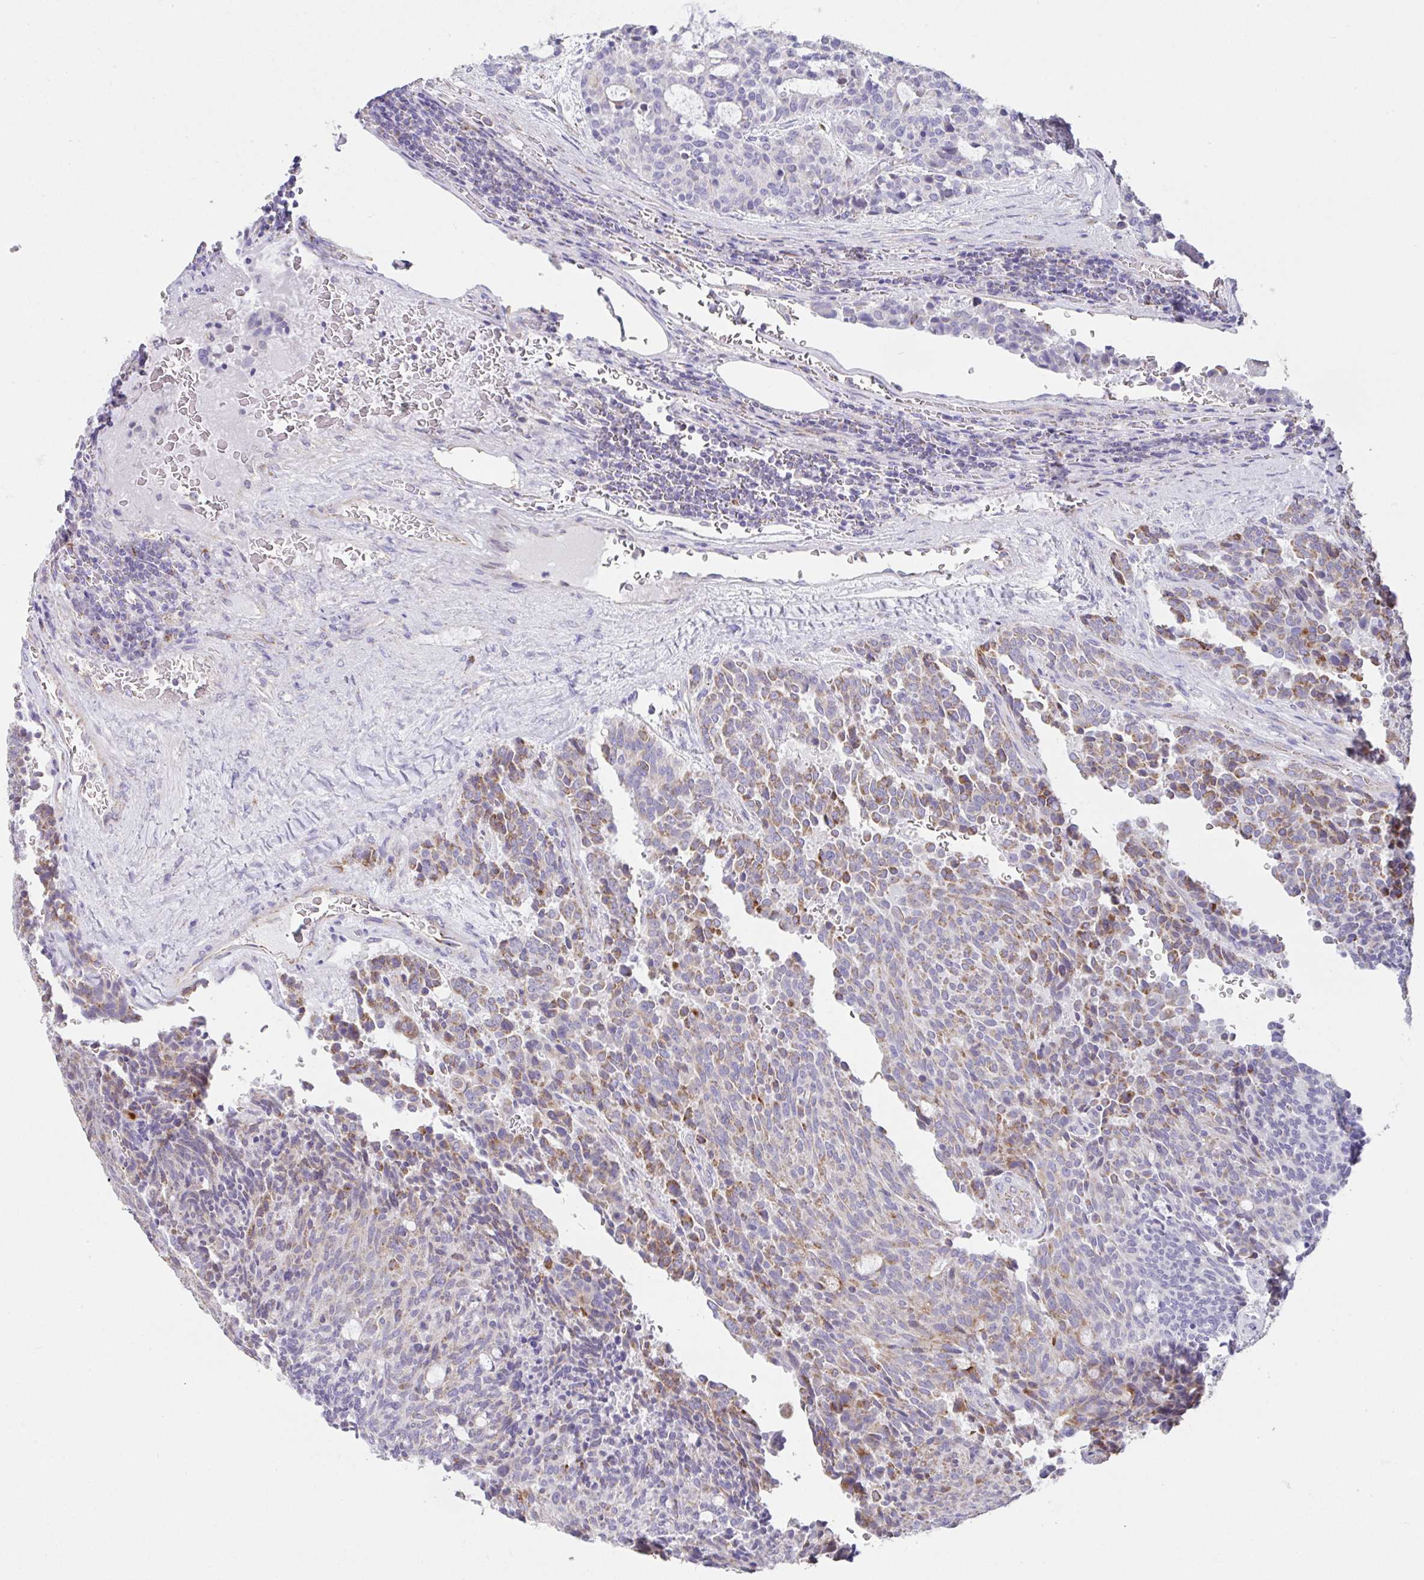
{"staining": {"intensity": "moderate", "quantity": ">75%", "location": "cytoplasmic/membranous"}, "tissue": "carcinoid", "cell_type": "Tumor cells", "image_type": "cancer", "snomed": [{"axis": "morphology", "description": "Carcinoid, malignant, NOS"}, {"axis": "topography", "description": "Pancreas"}], "caption": "Moderate cytoplasmic/membranous protein staining is identified in approximately >75% of tumor cells in malignant carcinoid. Nuclei are stained in blue.", "gene": "DOK7", "patient": {"sex": "female", "age": 54}}